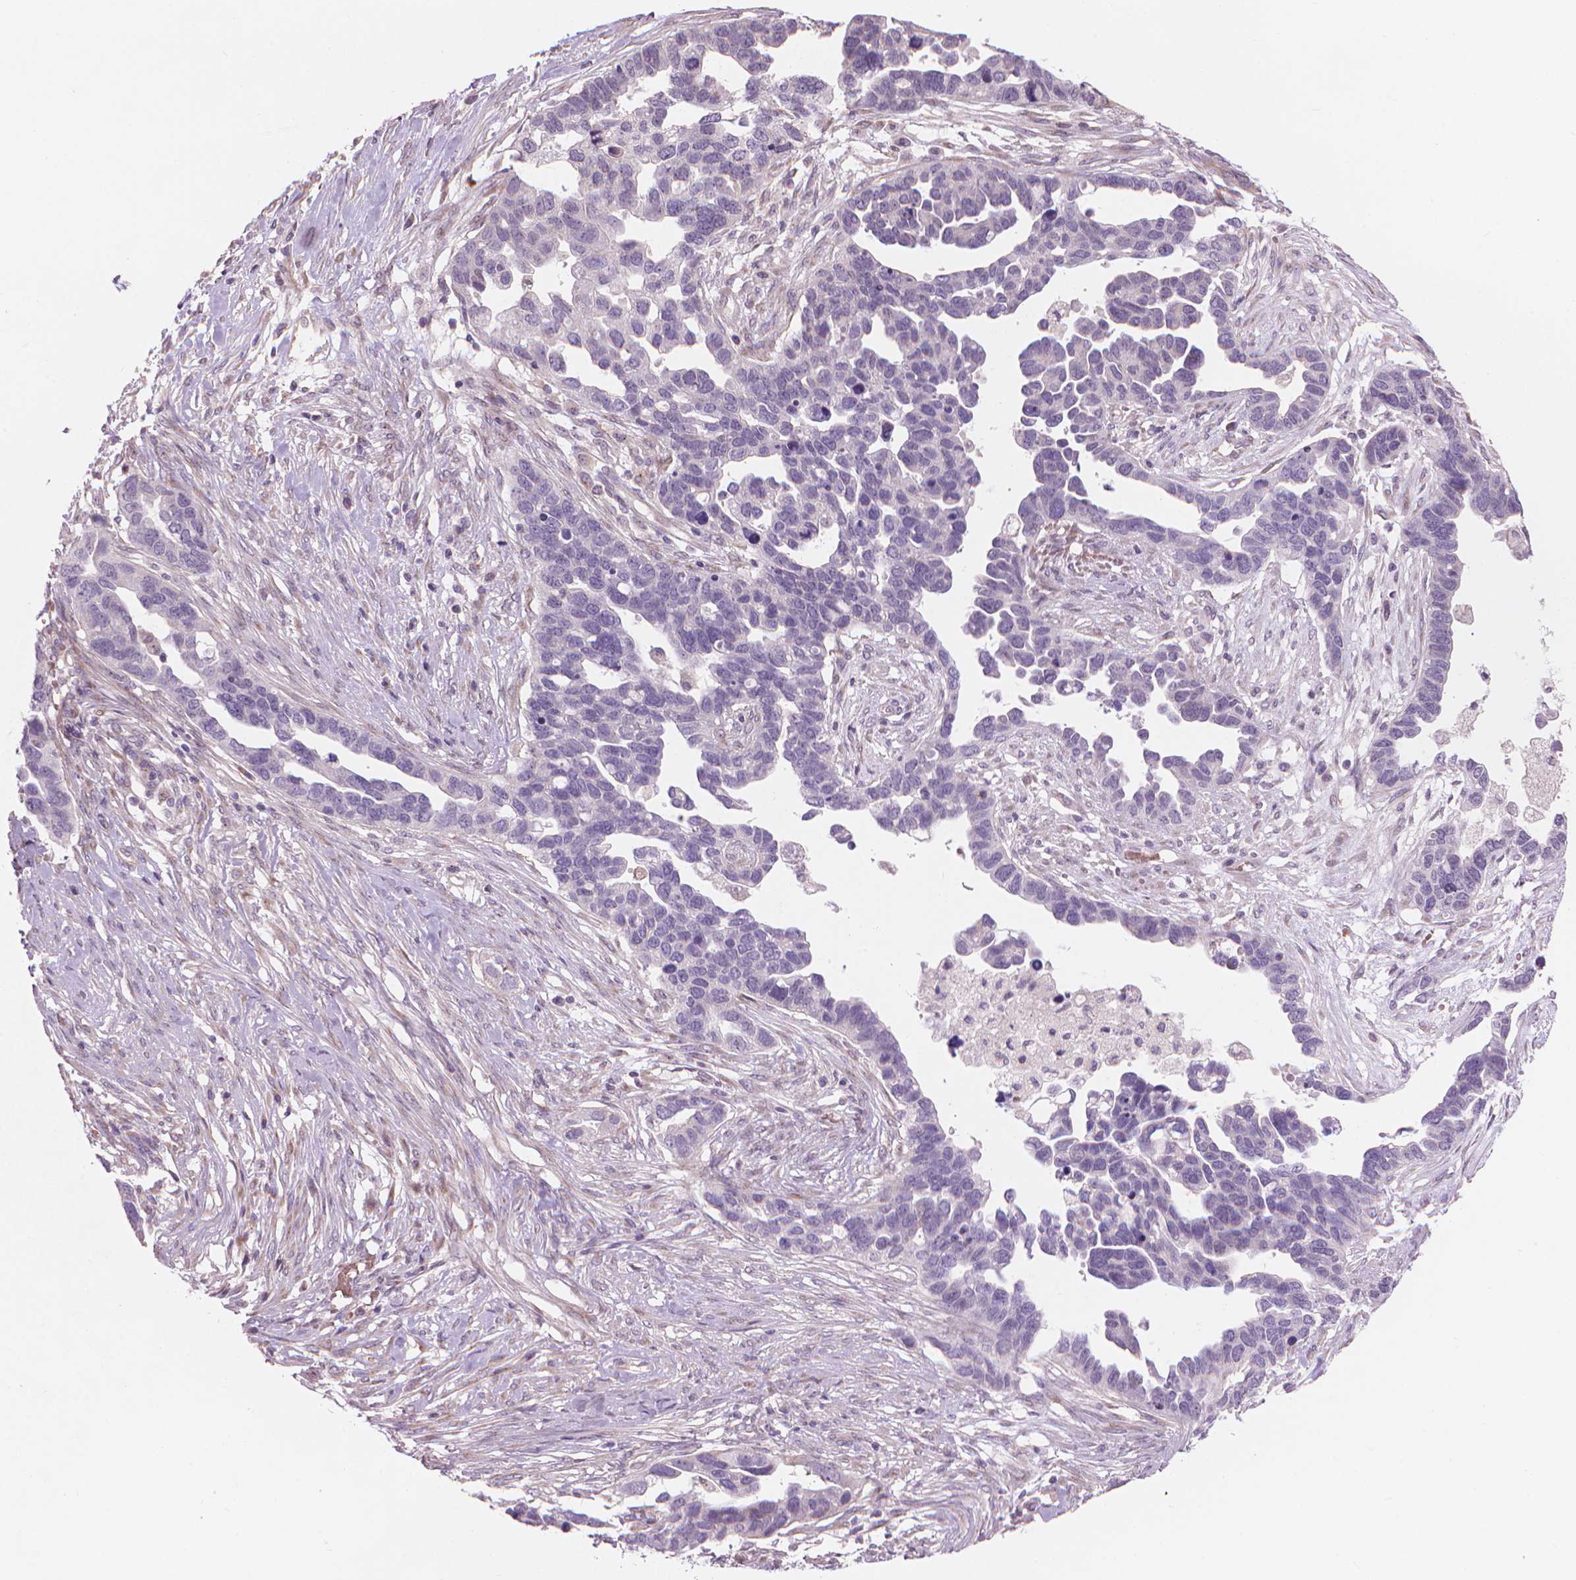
{"staining": {"intensity": "negative", "quantity": "none", "location": "none"}, "tissue": "ovarian cancer", "cell_type": "Tumor cells", "image_type": "cancer", "snomed": [{"axis": "morphology", "description": "Cystadenocarcinoma, serous, NOS"}, {"axis": "topography", "description": "Ovary"}], "caption": "Image shows no protein staining in tumor cells of ovarian cancer (serous cystadenocarcinoma) tissue.", "gene": "IFFO1", "patient": {"sex": "female", "age": 54}}